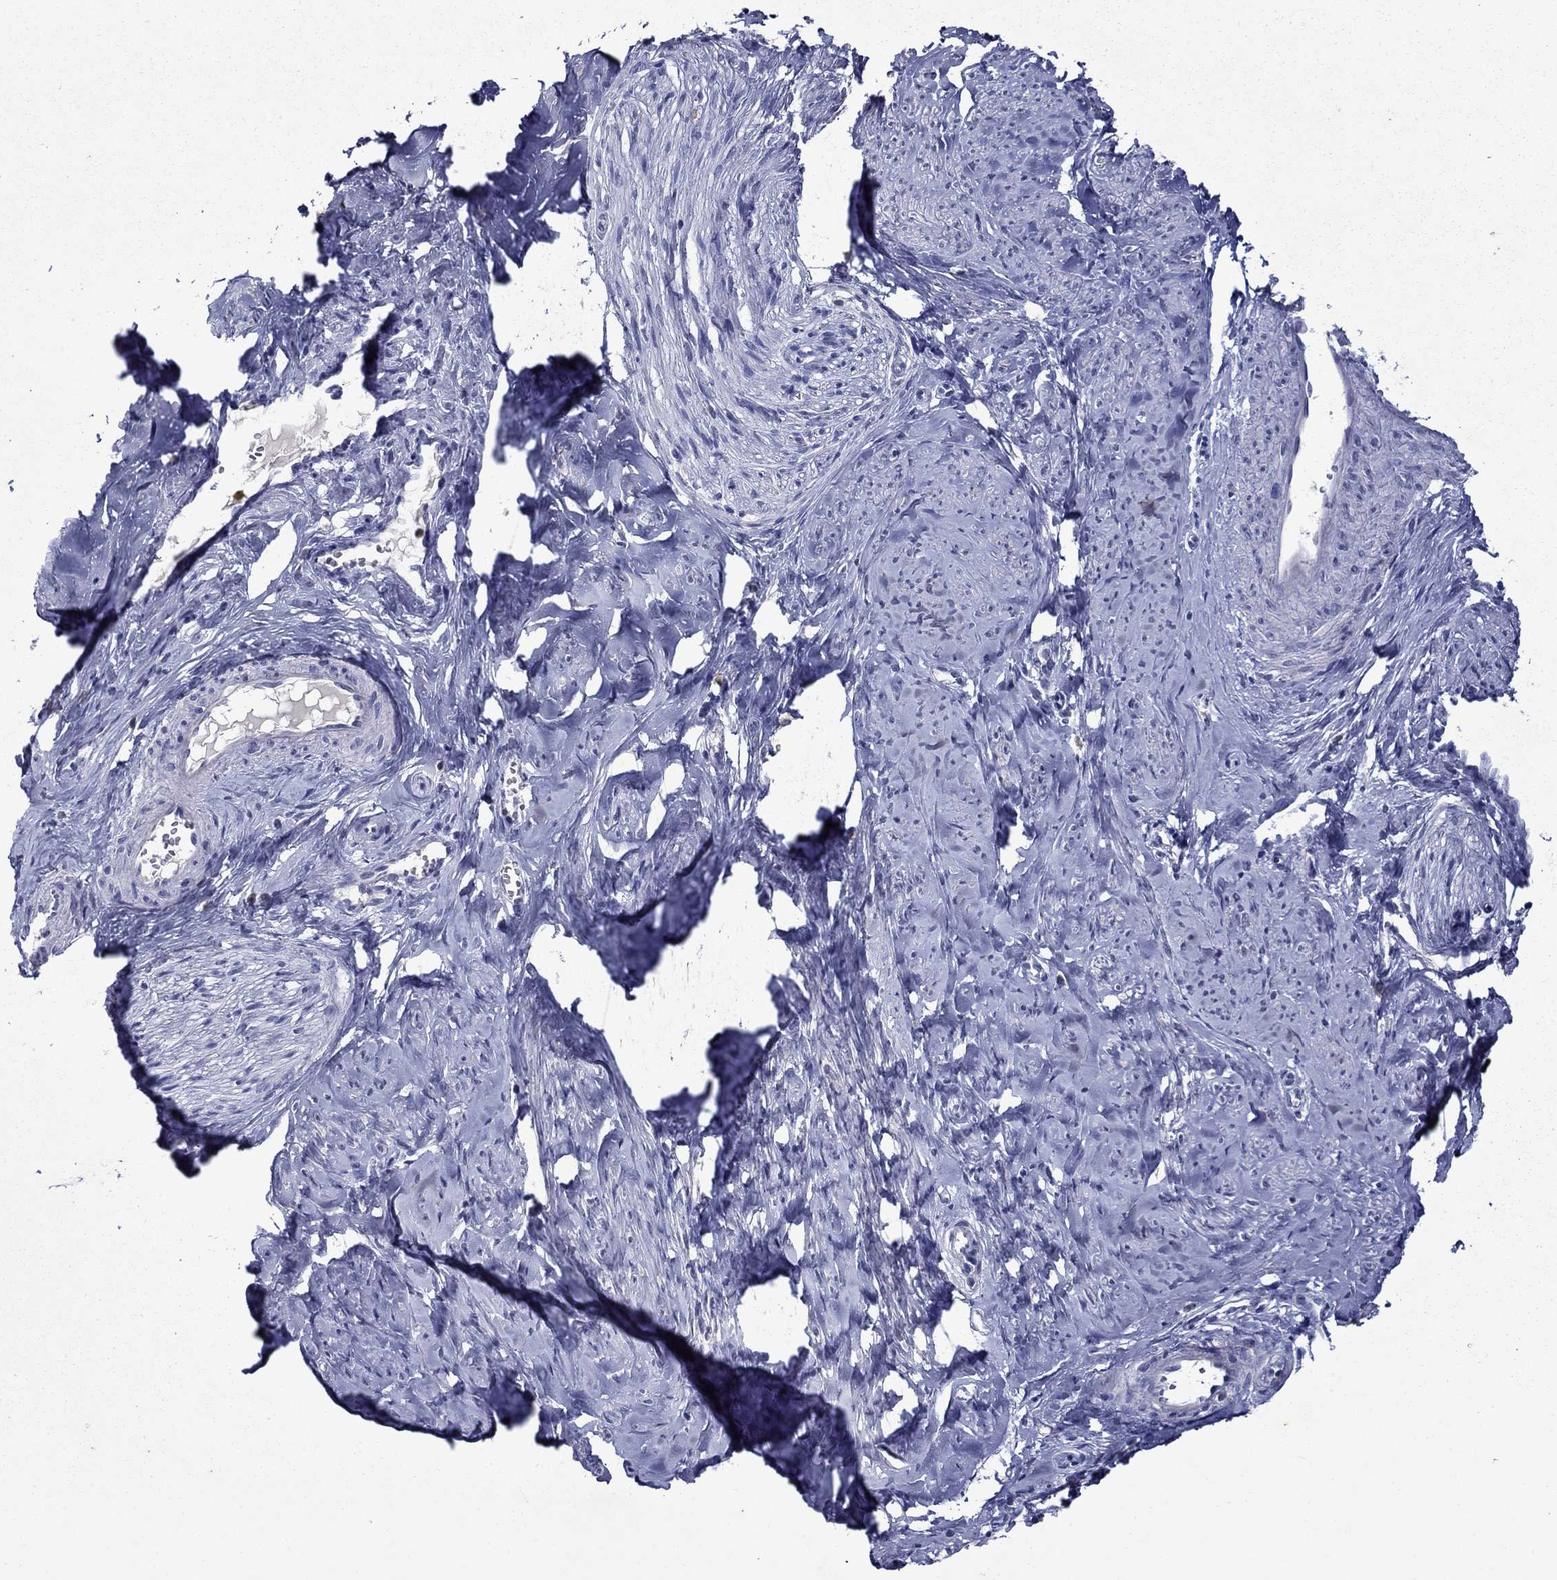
{"staining": {"intensity": "negative", "quantity": "none", "location": "none"}, "tissue": "smooth muscle", "cell_type": "Smooth muscle cells", "image_type": "normal", "snomed": [{"axis": "morphology", "description": "Normal tissue, NOS"}, {"axis": "topography", "description": "Smooth muscle"}], "caption": "IHC histopathology image of benign smooth muscle stained for a protein (brown), which displays no staining in smooth muscle cells. Nuclei are stained in blue.", "gene": "IRF5", "patient": {"sex": "female", "age": 48}}